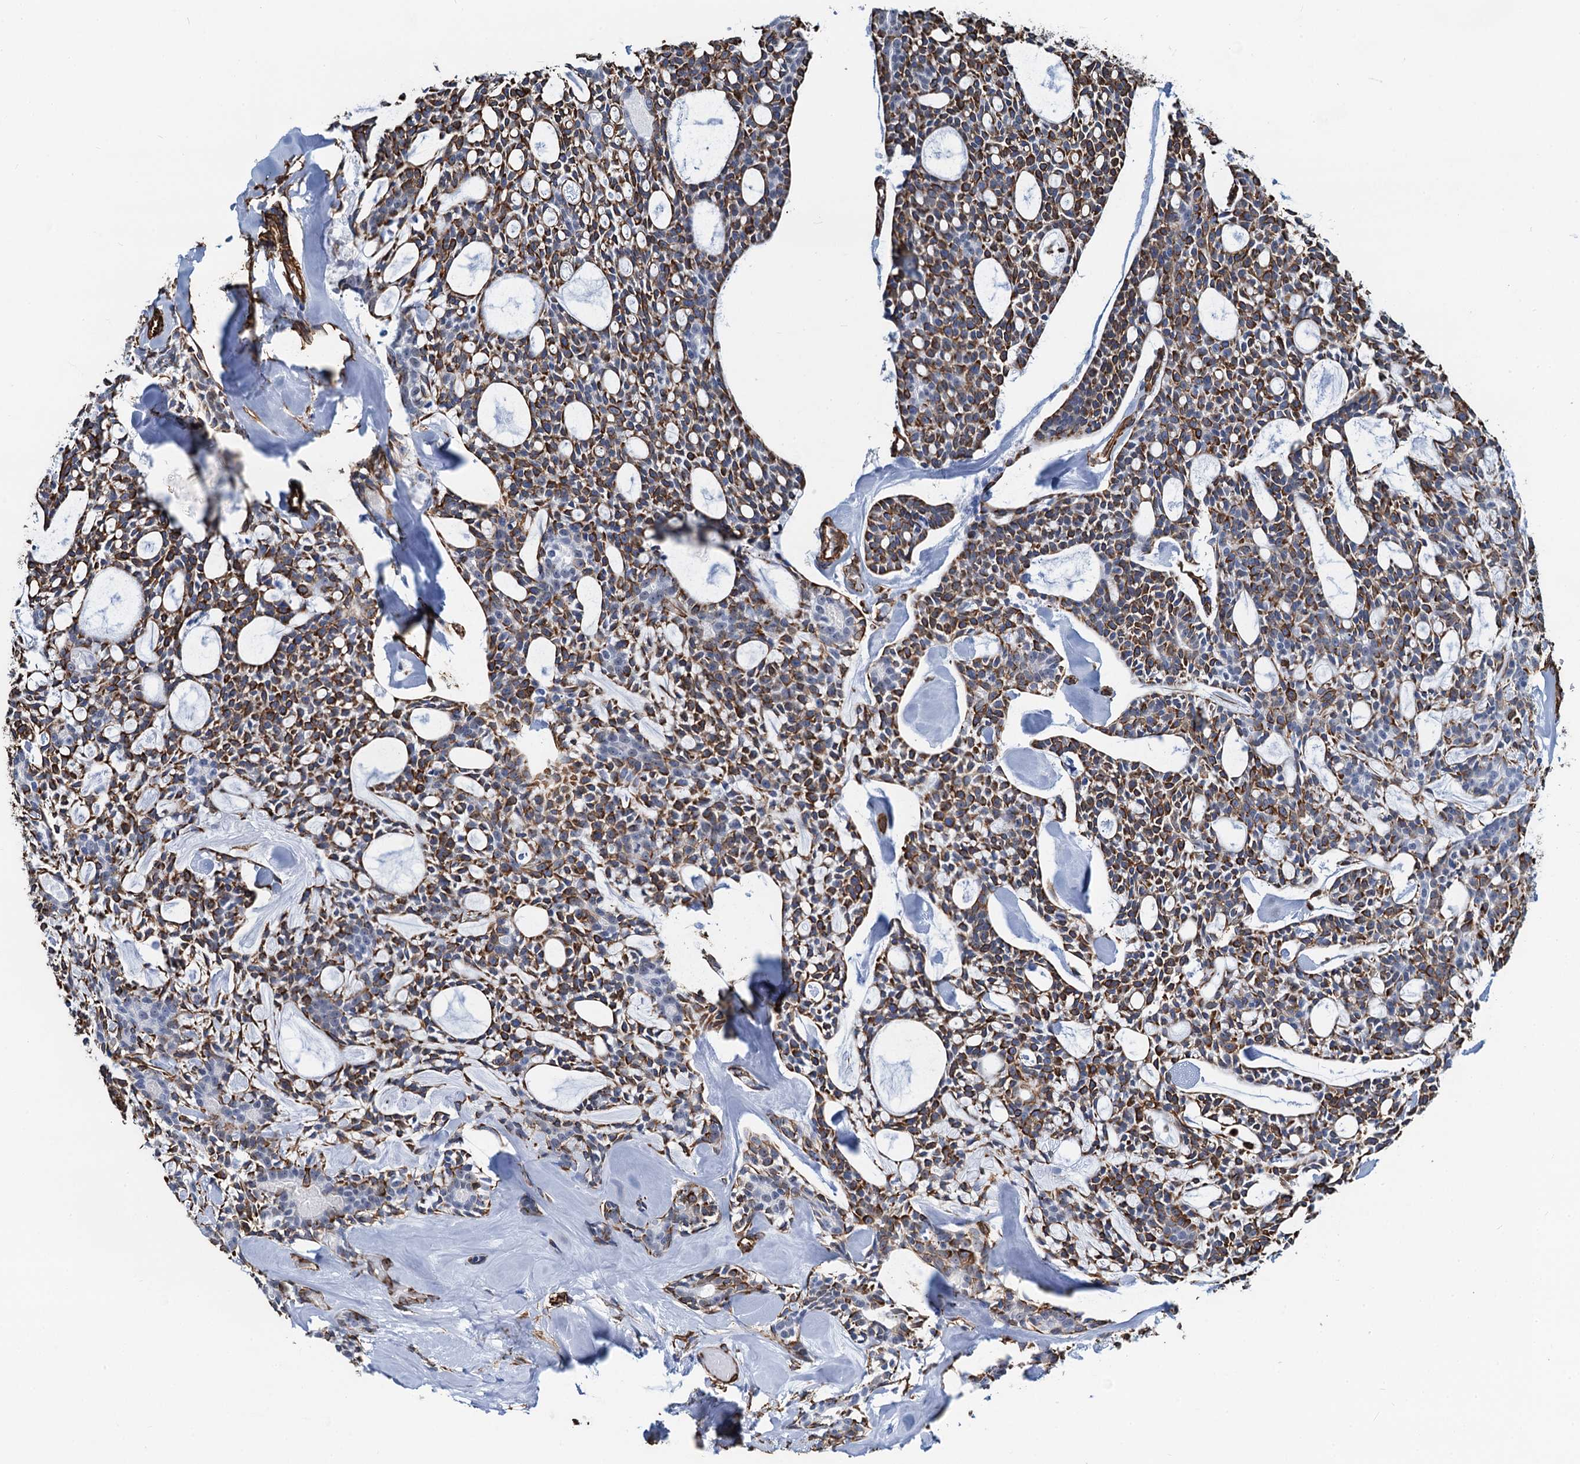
{"staining": {"intensity": "moderate", "quantity": ">75%", "location": "cytoplasmic/membranous"}, "tissue": "head and neck cancer", "cell_type": "Tumor cells", "image_type": "cancer", "snomed": [{"axis": "morphology", "description": "Adenocarcinoma, NOS"}, {"axis": "topography", "description": "Salivary gland"}, {"axis": "topography", "description": "Head-Neck"}], "caption": "This image shows immunohistochemistry (IHC) staining of human head and neck adenocarcinoma, with medium moderate cytoplasmic/membranous positivity in about >75% of tumor cells.", "gene": "PGM2", "patient": {"sex": "male", "age": 55}}